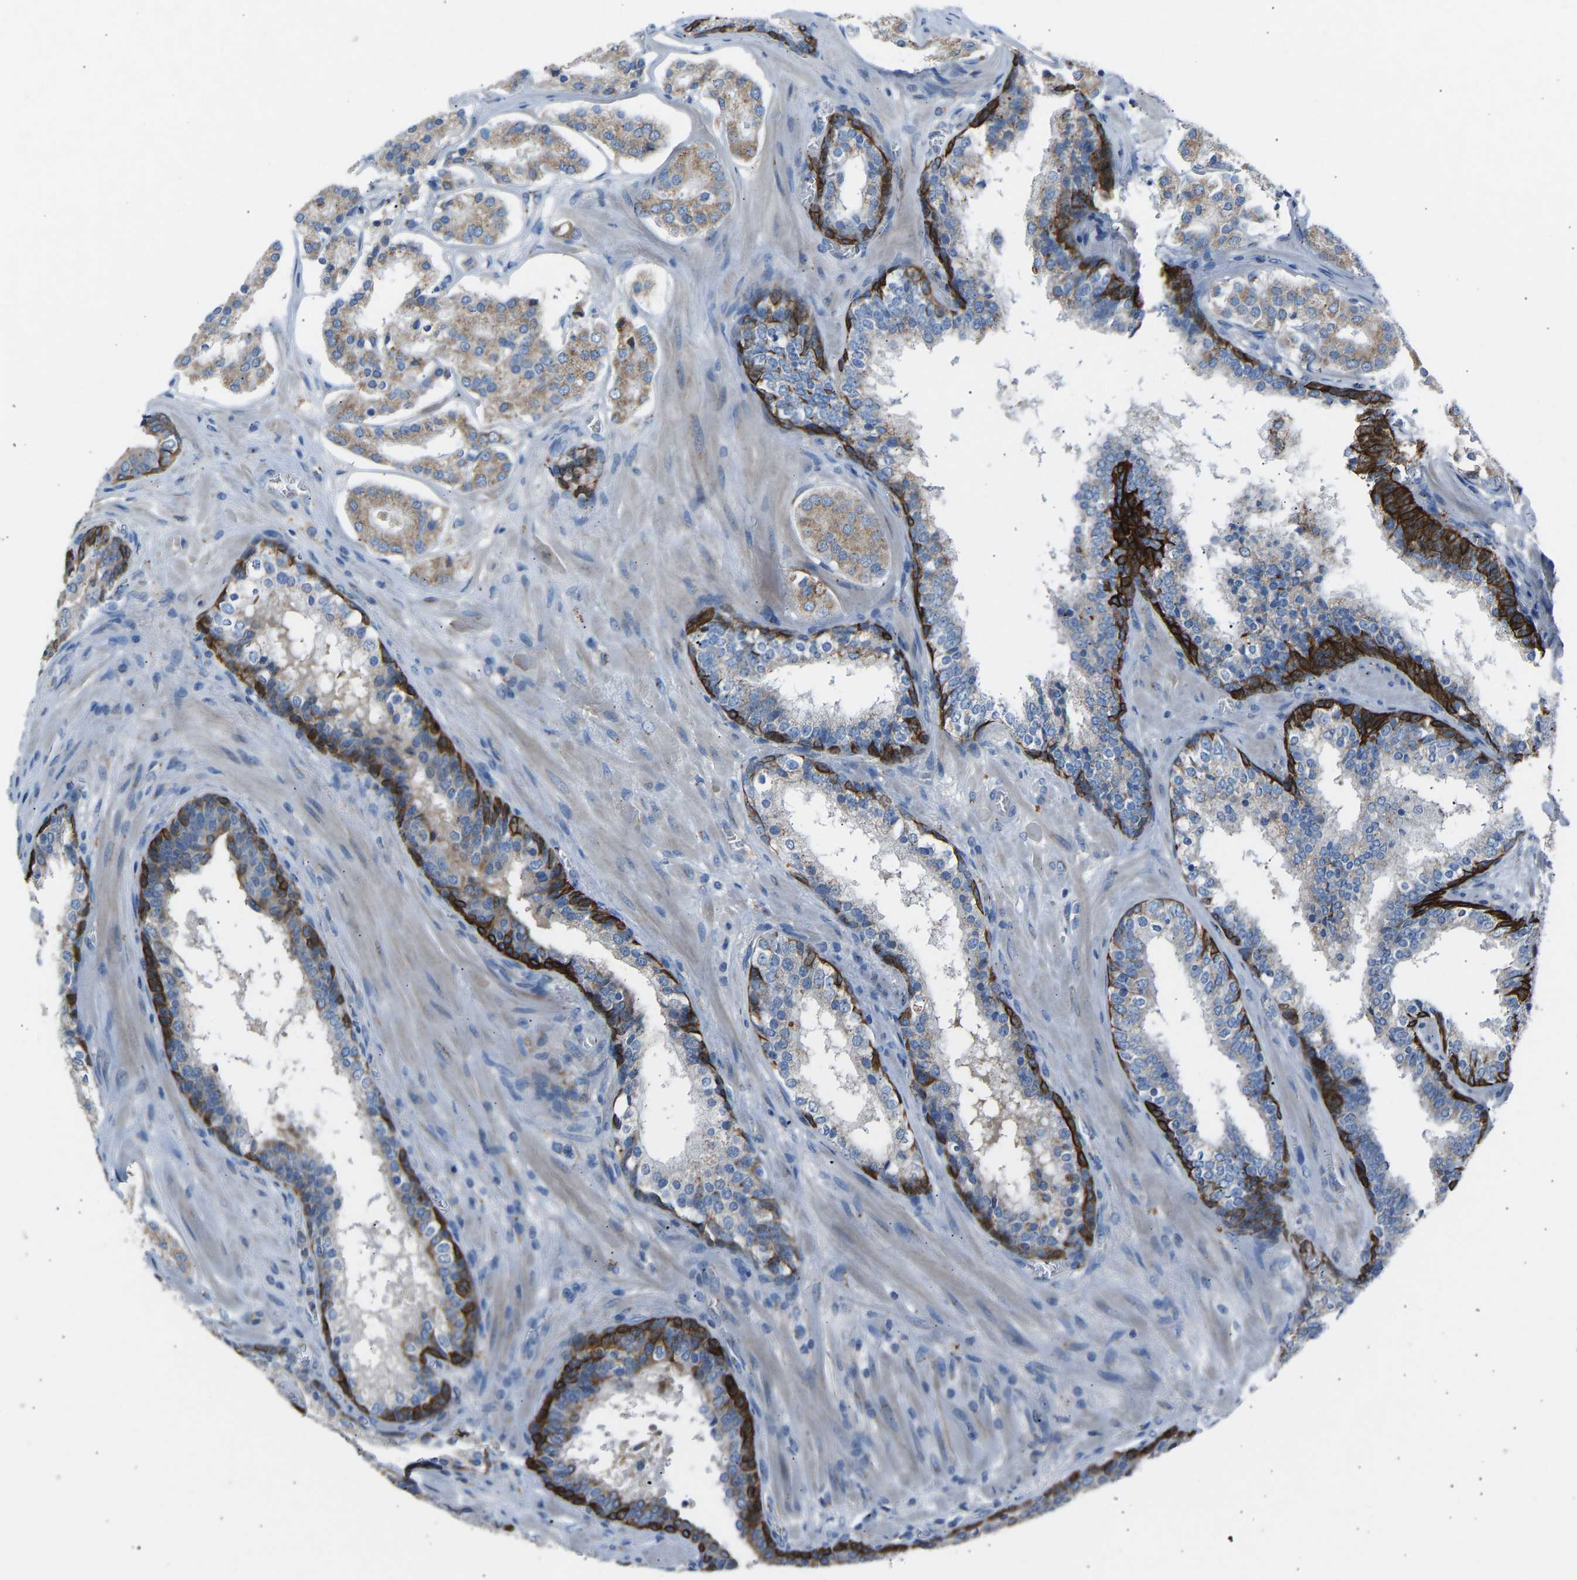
{"staining": {"intensity": "moderate", "quantity": "25%-75%", "location": "cytoplasmic/membranous"}, "tissue": "prostate cancer", "cell_type": "Tumor cells", "image_type": "cancer", "snomed": [{"axis": "morphology", "description": "Adenocarcinoma, High grade"}, {"axis": "topography", "description": "Prostate"}], "caption": "High-magnification brightfield microscopy of prostate cancer (high-grade adenocarcinoma) stained with DAB (brown) and counterstained with hematoxylin (blue). tumor cells exhibit moderate cytoplasmic/membranous positivity is present in about25%-75% of cells.", "gene": "CYREN", "patient": {"sex": "male", "age": 60}}